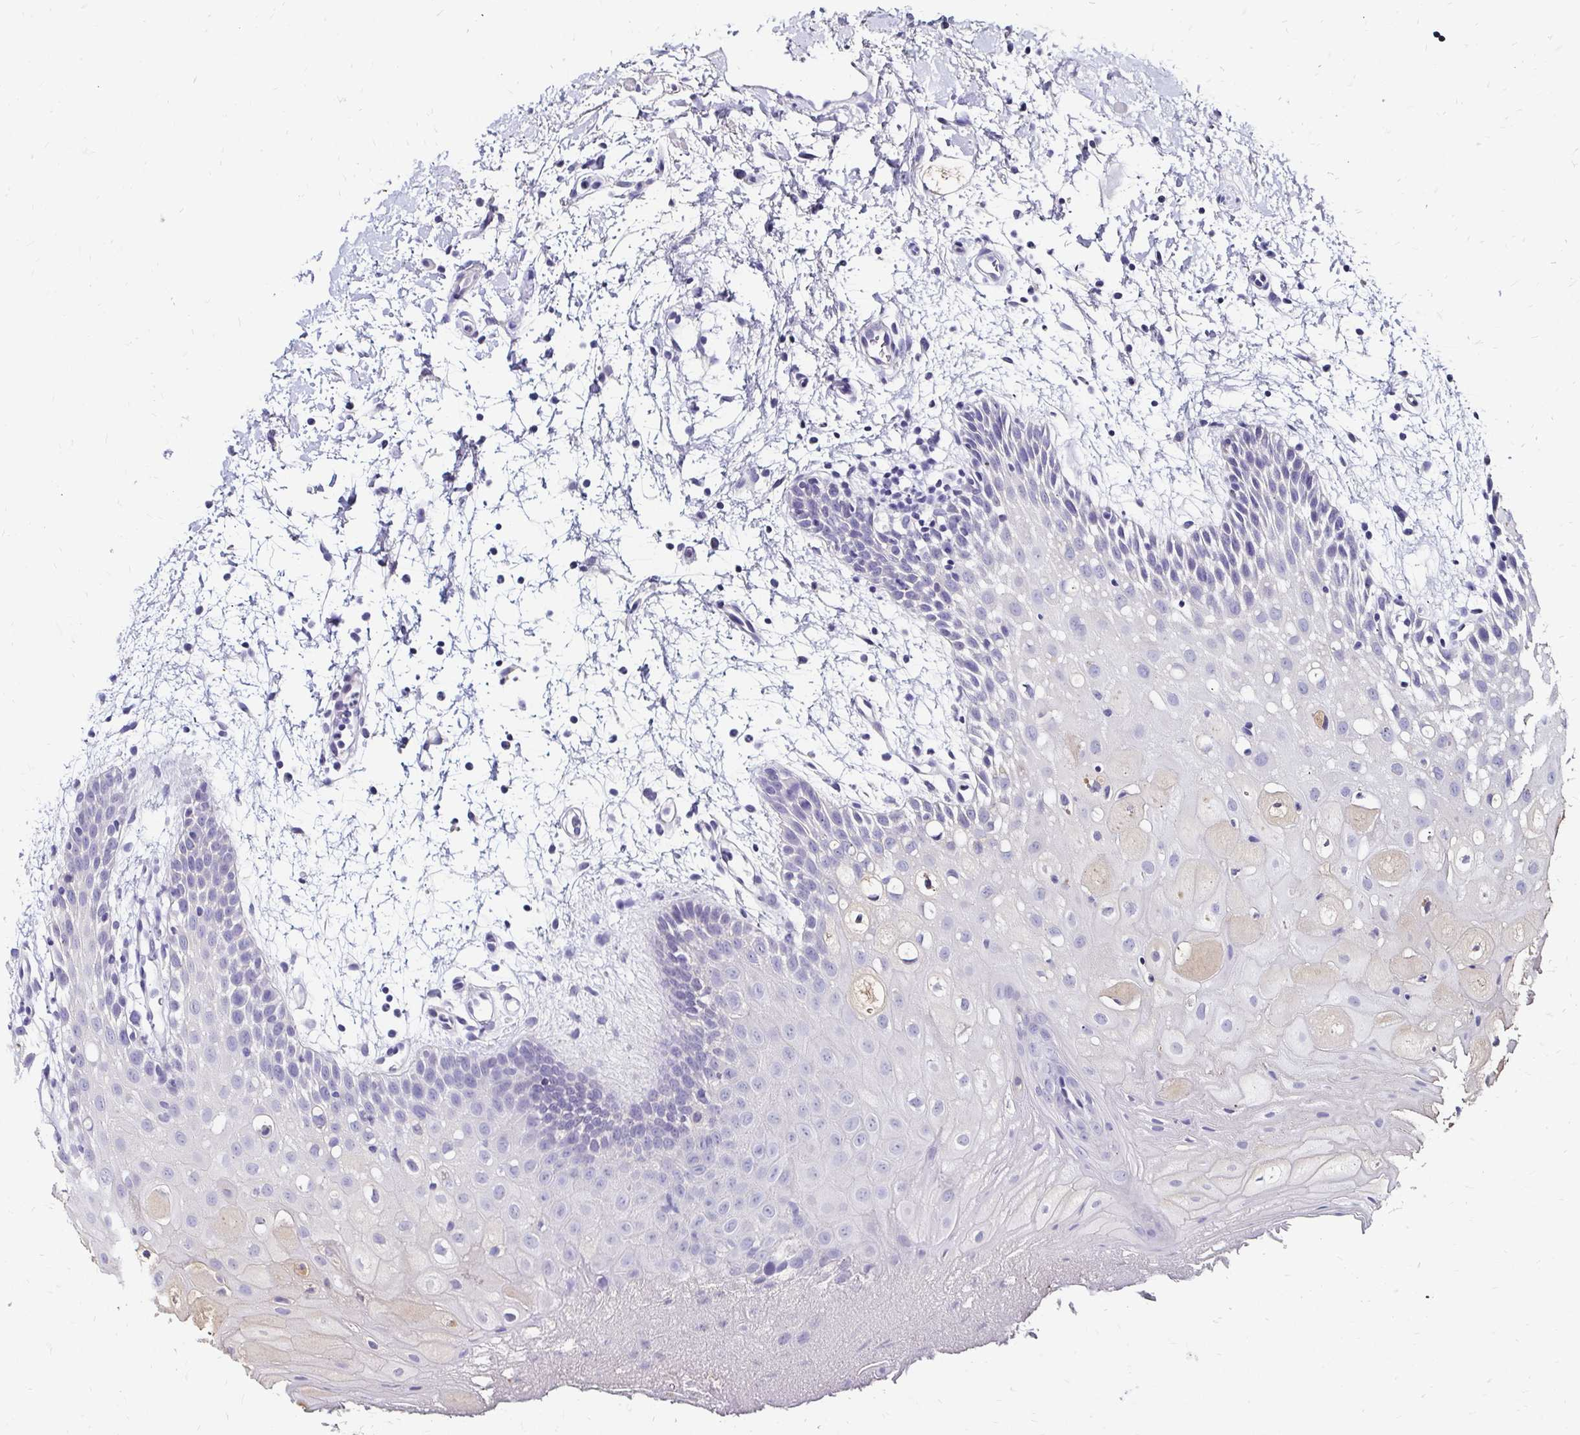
{"staining": {"intensity": "negative", "quantity": "none", "location": "none"}, "tissue": "oral mucosa", "cell_type": "Squamous epithelial cells", "image_type": "normal", "snomed": [{"axis": "morphology", "description": "Normal tissue, NOS"}, {"axis": "morphology", "description": "Squamous cell carcinoma, NOS"}, {"axis": "topography", "description": "Oral tissue"}, {"axis": "topography", "description": "Tounge, NOS"}, {"axis": "topography", "description": "Head-Neck"}], "caption": "Squamous epithelial cells show no significant expression in normal oral mucosa. (Brightfield microscopy of DAB IHC at high magnification).", "gene": "SCG3", "patient": {"sex": "male", "age": 62}}